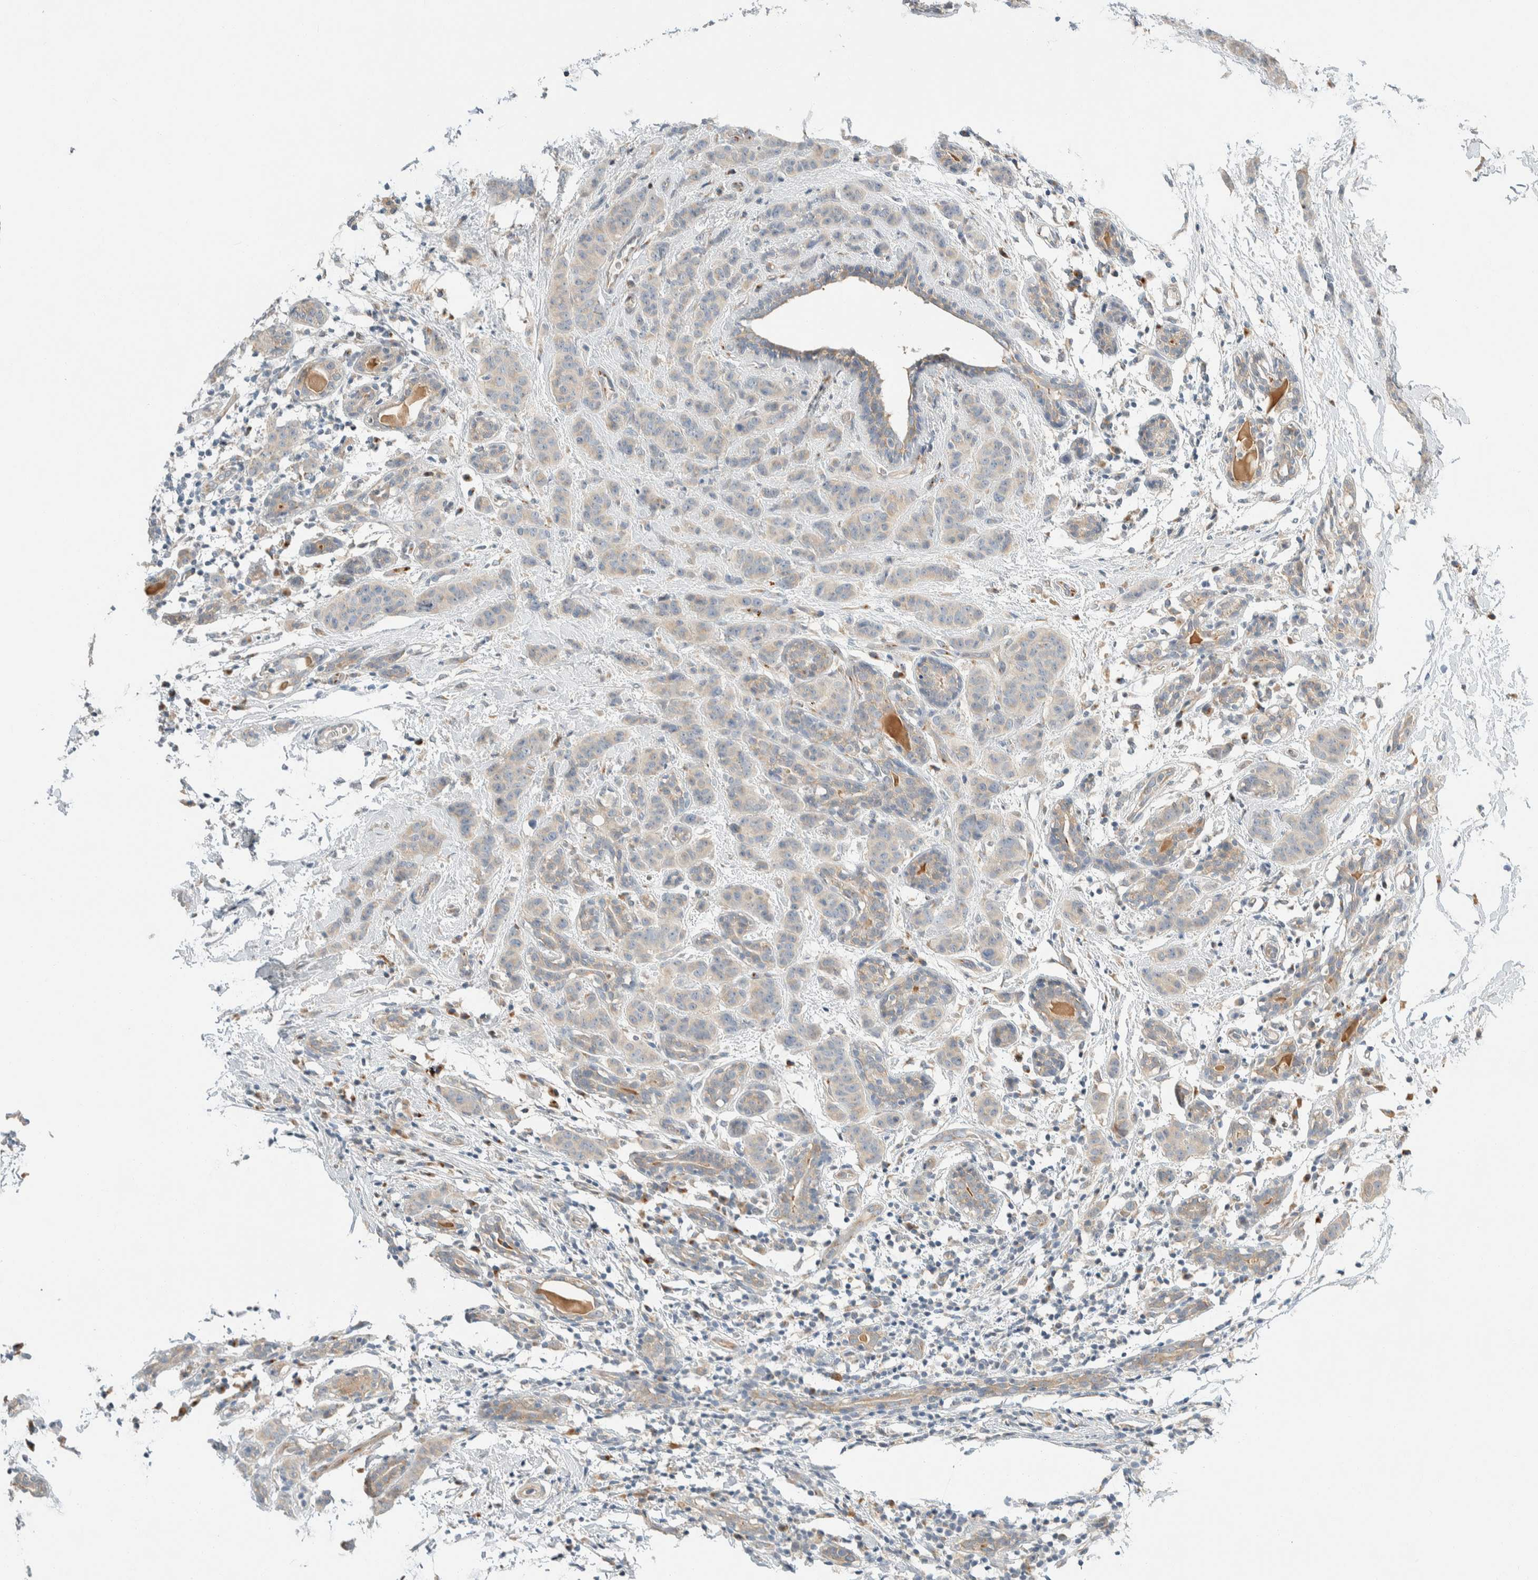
{"staining": {"intensity": "weak", "quantity": "<25%", "location": "cytoplasmic/membranous"}, "tissue": "breast cancer", "cell_type": "Tumor cells", "image_type": "cancer", "snomed": [{"axis": "morphology", "description": "Normal tissue, NOS"}, {"axis": "morphology", "description": "Duct carcinoma"}, {"axis": "topography", "description": "Breast"}], "caption": "The image exhibits no significant staining in tumor cells of breast cancer. (DAB immunohistochemistry (IHC) visualized using brightfield microscopy, high magnification).", "gene": "TMEM184B", "patient": {"sex": "female", "age": 40}}